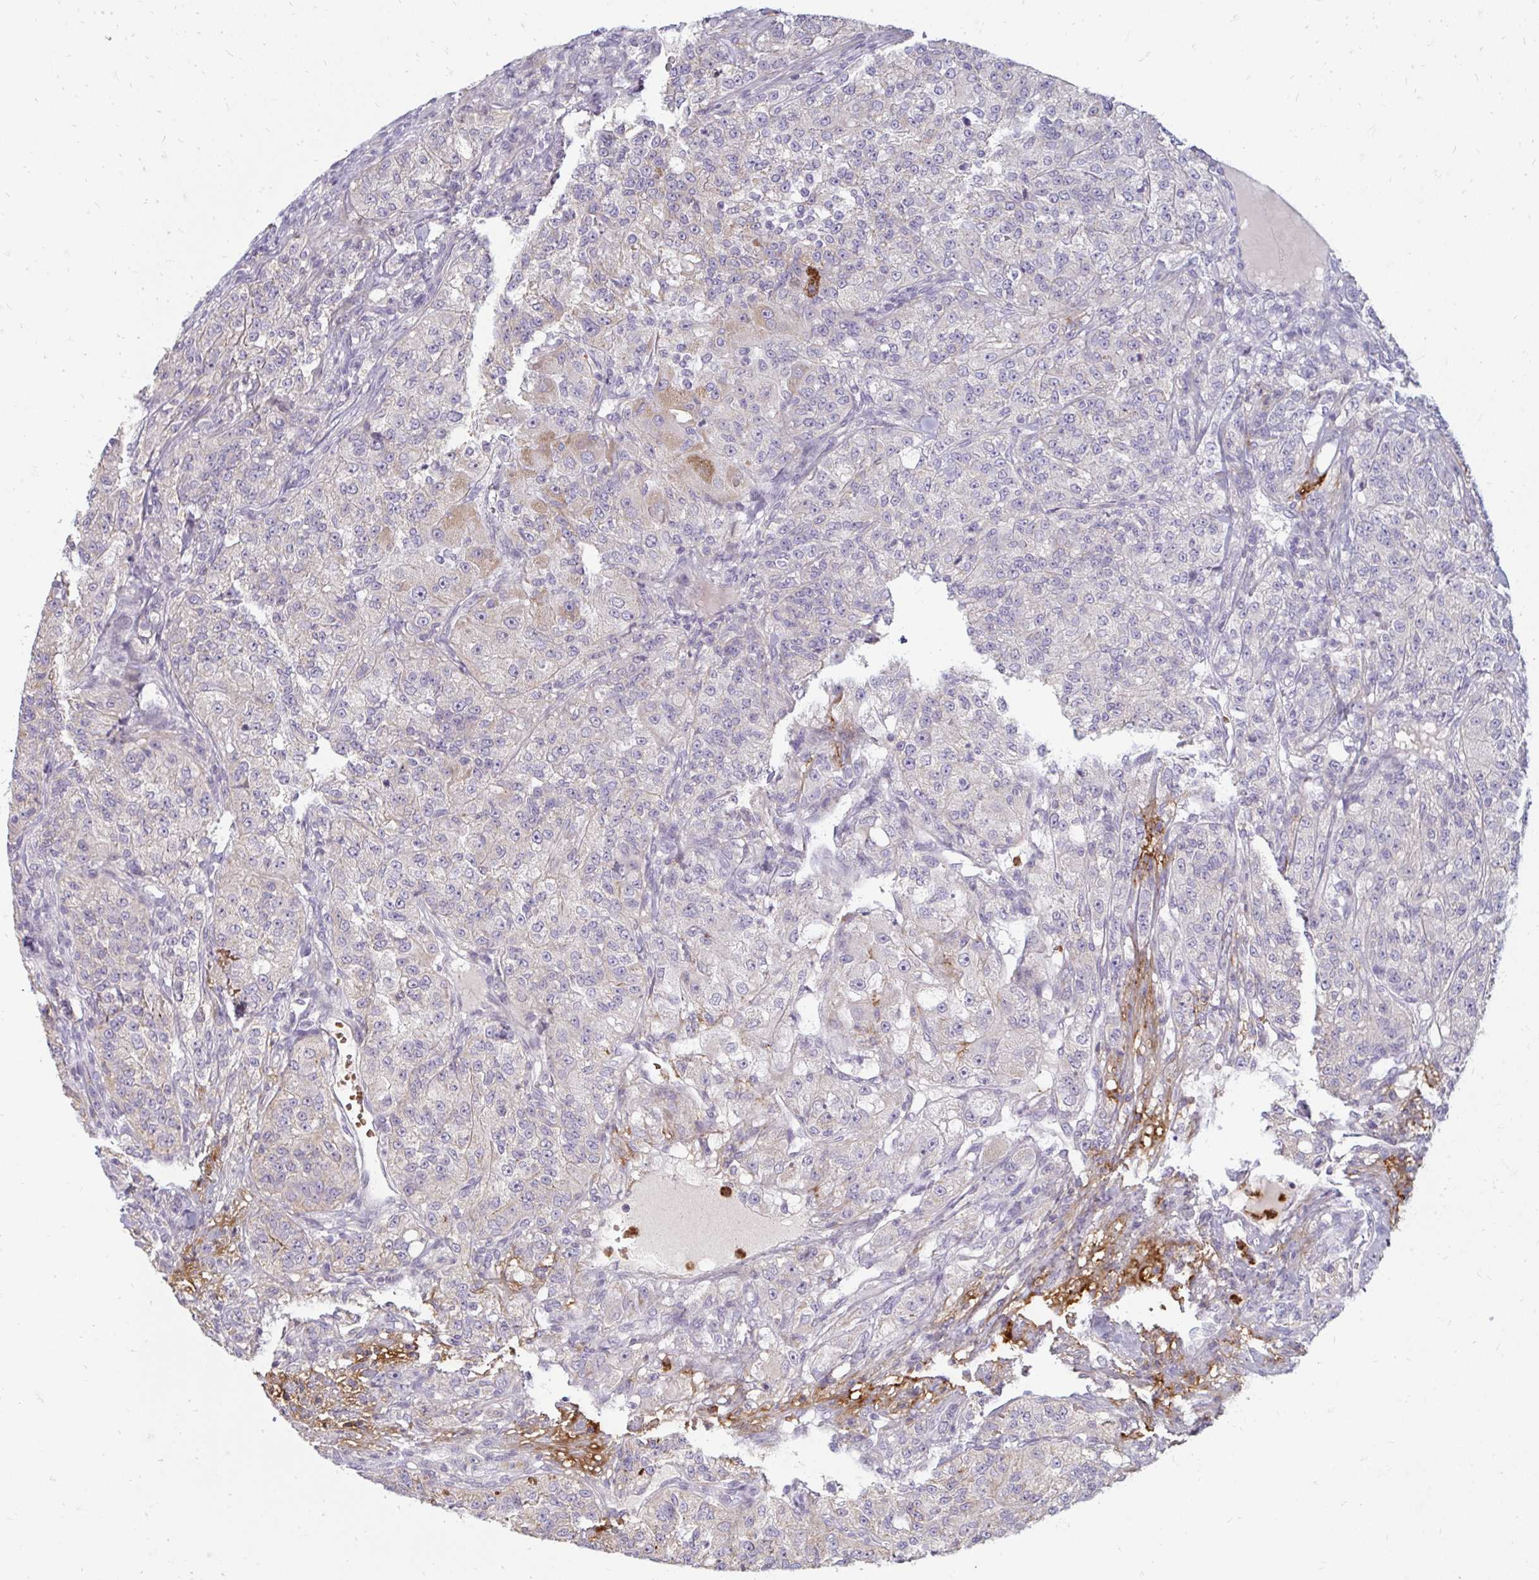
{"staining": {"intensity": "negative", "quantity": "none", "location": "none"}, "tissue": "renal cancer", "cell_type": "Tumor cells", "image_type": "cancer", "snomed": [{"axis": "morphology", "description": "Adenocarcinoma, NOS"}, {"axis": "topography", "description": "Kidney"}], "caption": "Image shows no protein positivity in tumor cells of renal cancer (adenocarcinoma) tissue. (DAB immunohistochemistry visualized using brightfield microscopy, high magnification).", "gene": "RAB33A", "patient": {"sex": "female", "age": 63}}